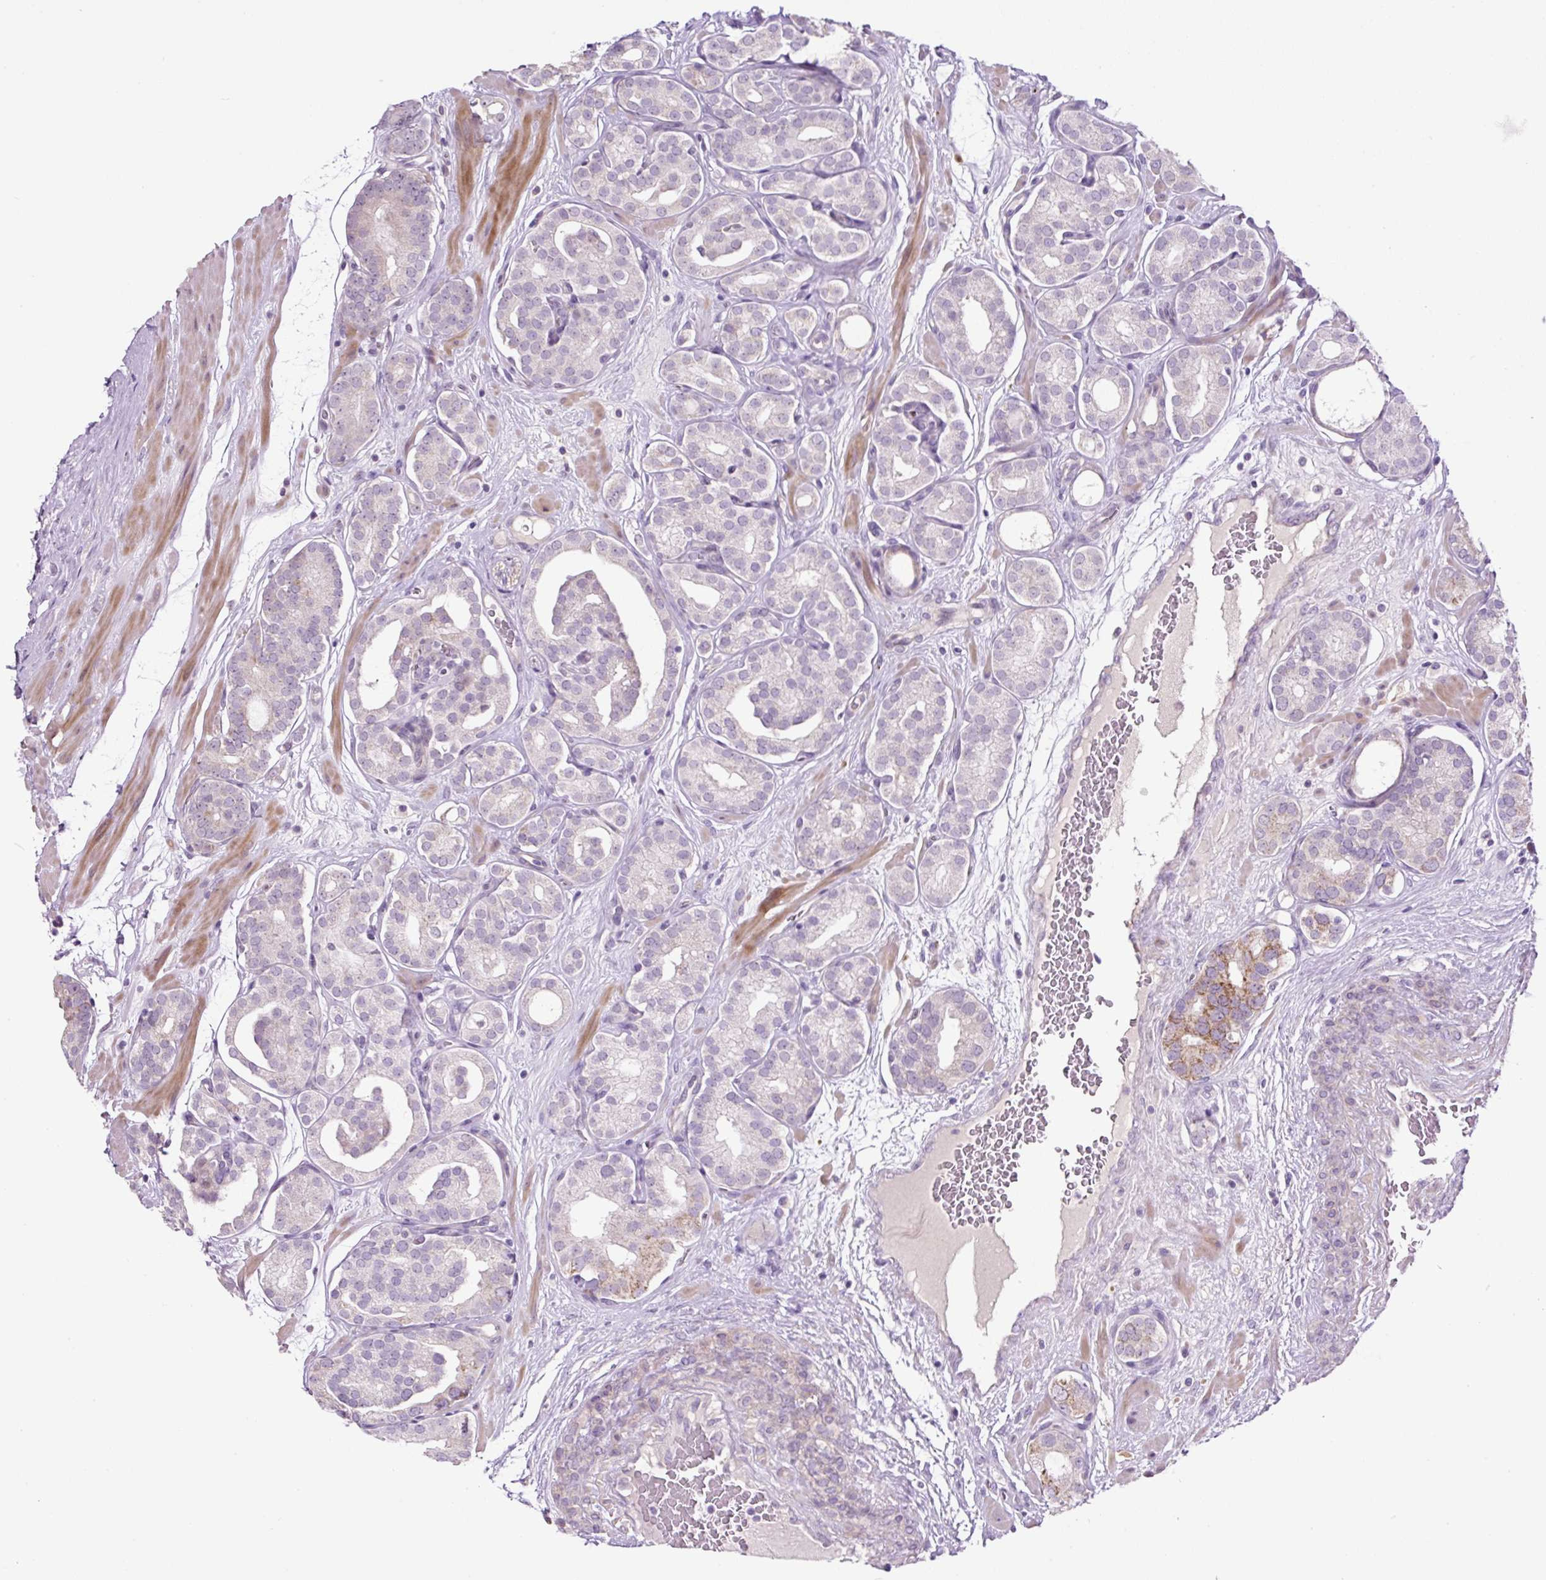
{"staining": {"intensity": "negative", "quantity": "none", "location": "none"}, "tissue": "prostate cancer", "cell_type": "Tumor cells", "image_type": "cancer", "snomed": [{"axis": "morphology", "description": "Adenocarcinoma, High grade"}, {"axis": "topography", "description": "Prostate"}], "caption": "An immunohistochemistry histopathology image of adenocarcinoma (high-grade) (prostate) is shown. There is no staining in tumor cells of adenocarcinoma (high-grade) (prostate). The staining is performed using DAB (3,3'-diaminobenzidine) brown chromogen with nuclei counter-stained in using hematoxylin.", "gene": "OGDHL", "patient": {"sex": "male", "age": 66}}